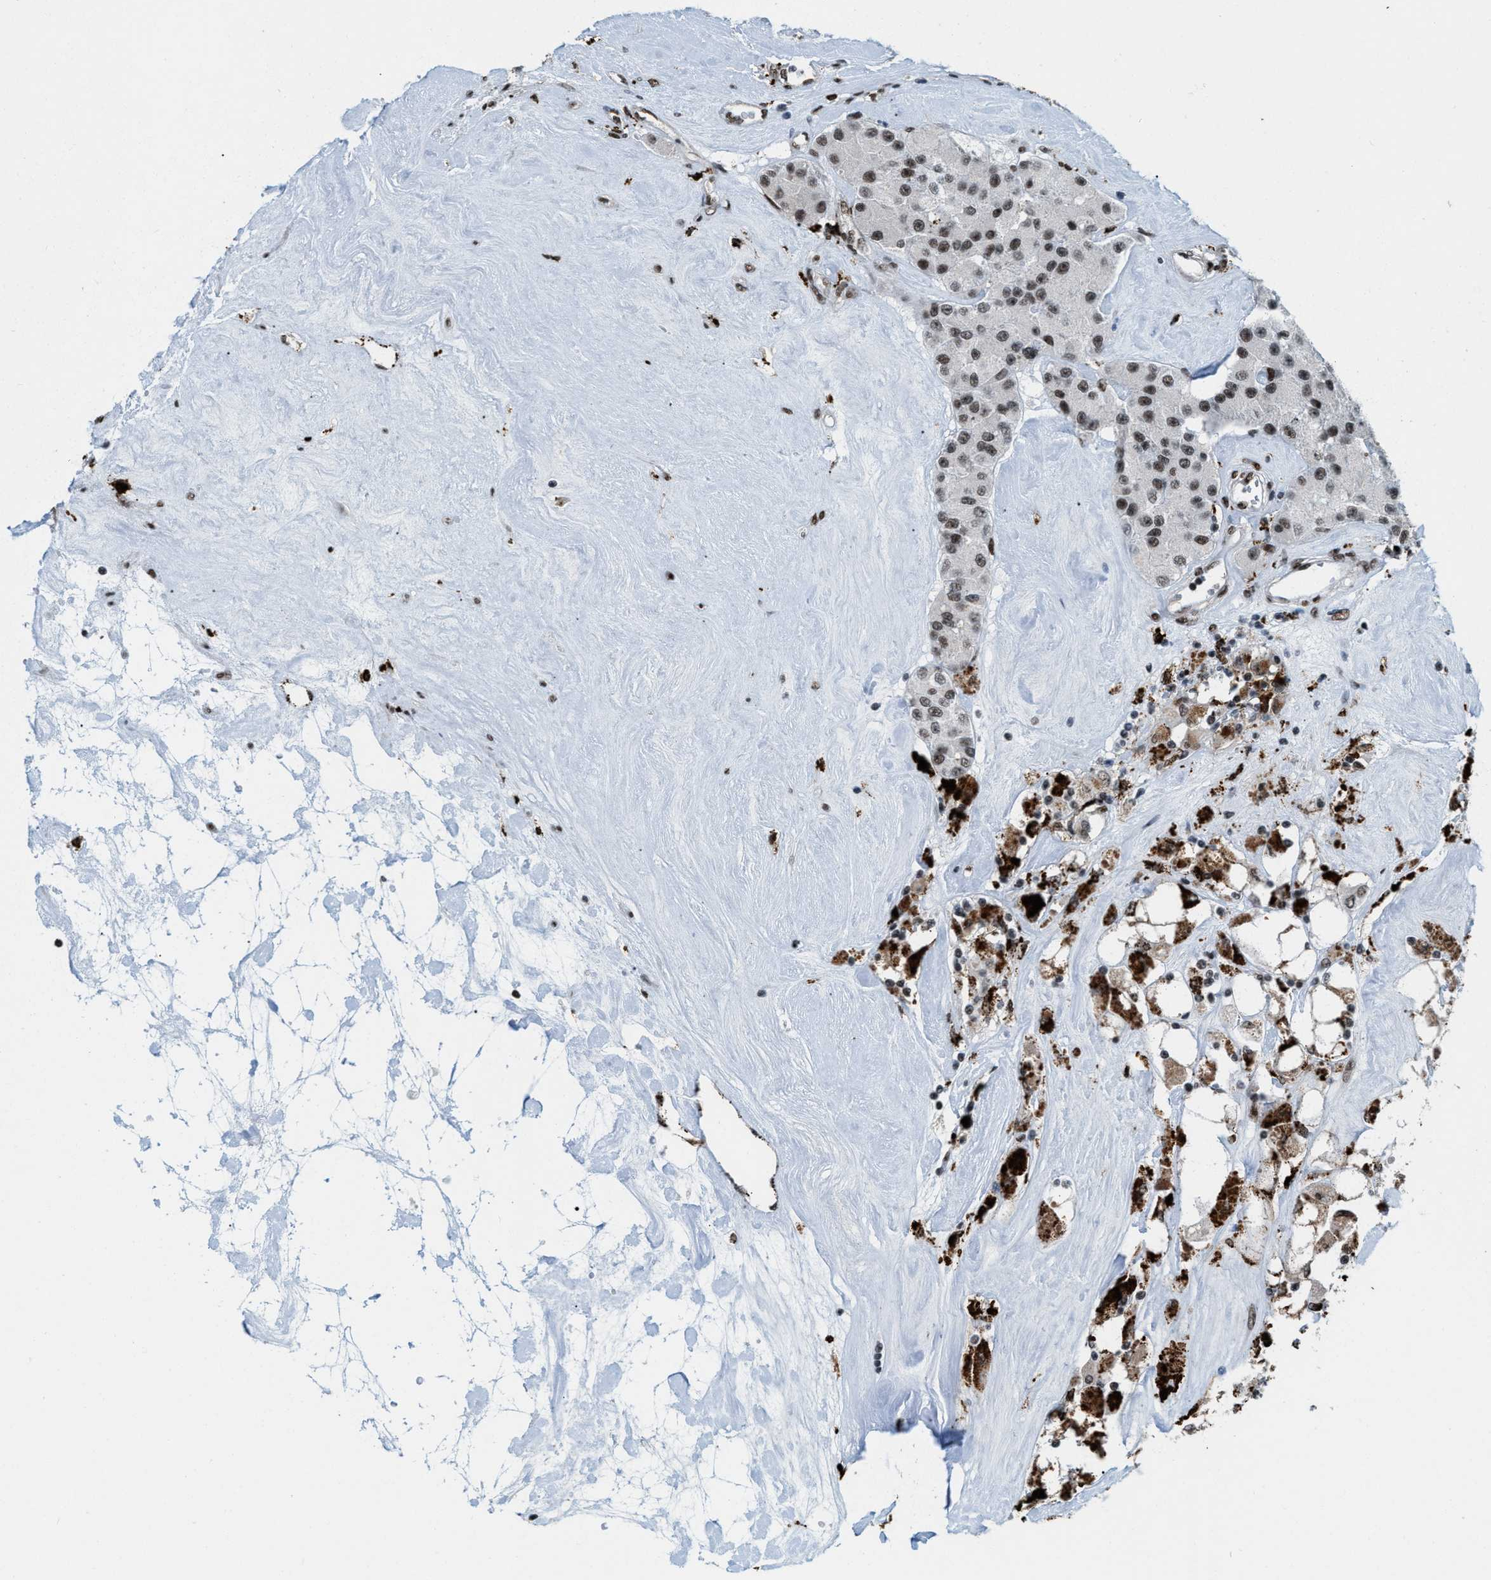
{"staining": {"intensity": "moderate", "quantity": ">75%", "location": "nuclear"}, "tissue": "carcinoid", "cell_type": "Tumor cells", "image_type": "cancer", "snomed": [{"axis": "morphology", "description": "Carcinoid, malignant, NOS"}, {"axis": "topography", "description": "Pancreas"}], "caption": "Protein analysis of malignant carcinoid tissue exhibits moderate nuclear positivity in about >75% of tumor cells. (DAB = brown stain, brightfield microscopy at high magnification).", "gene": "NUMA1", "patient": {"sex": "male", "age": 41}}